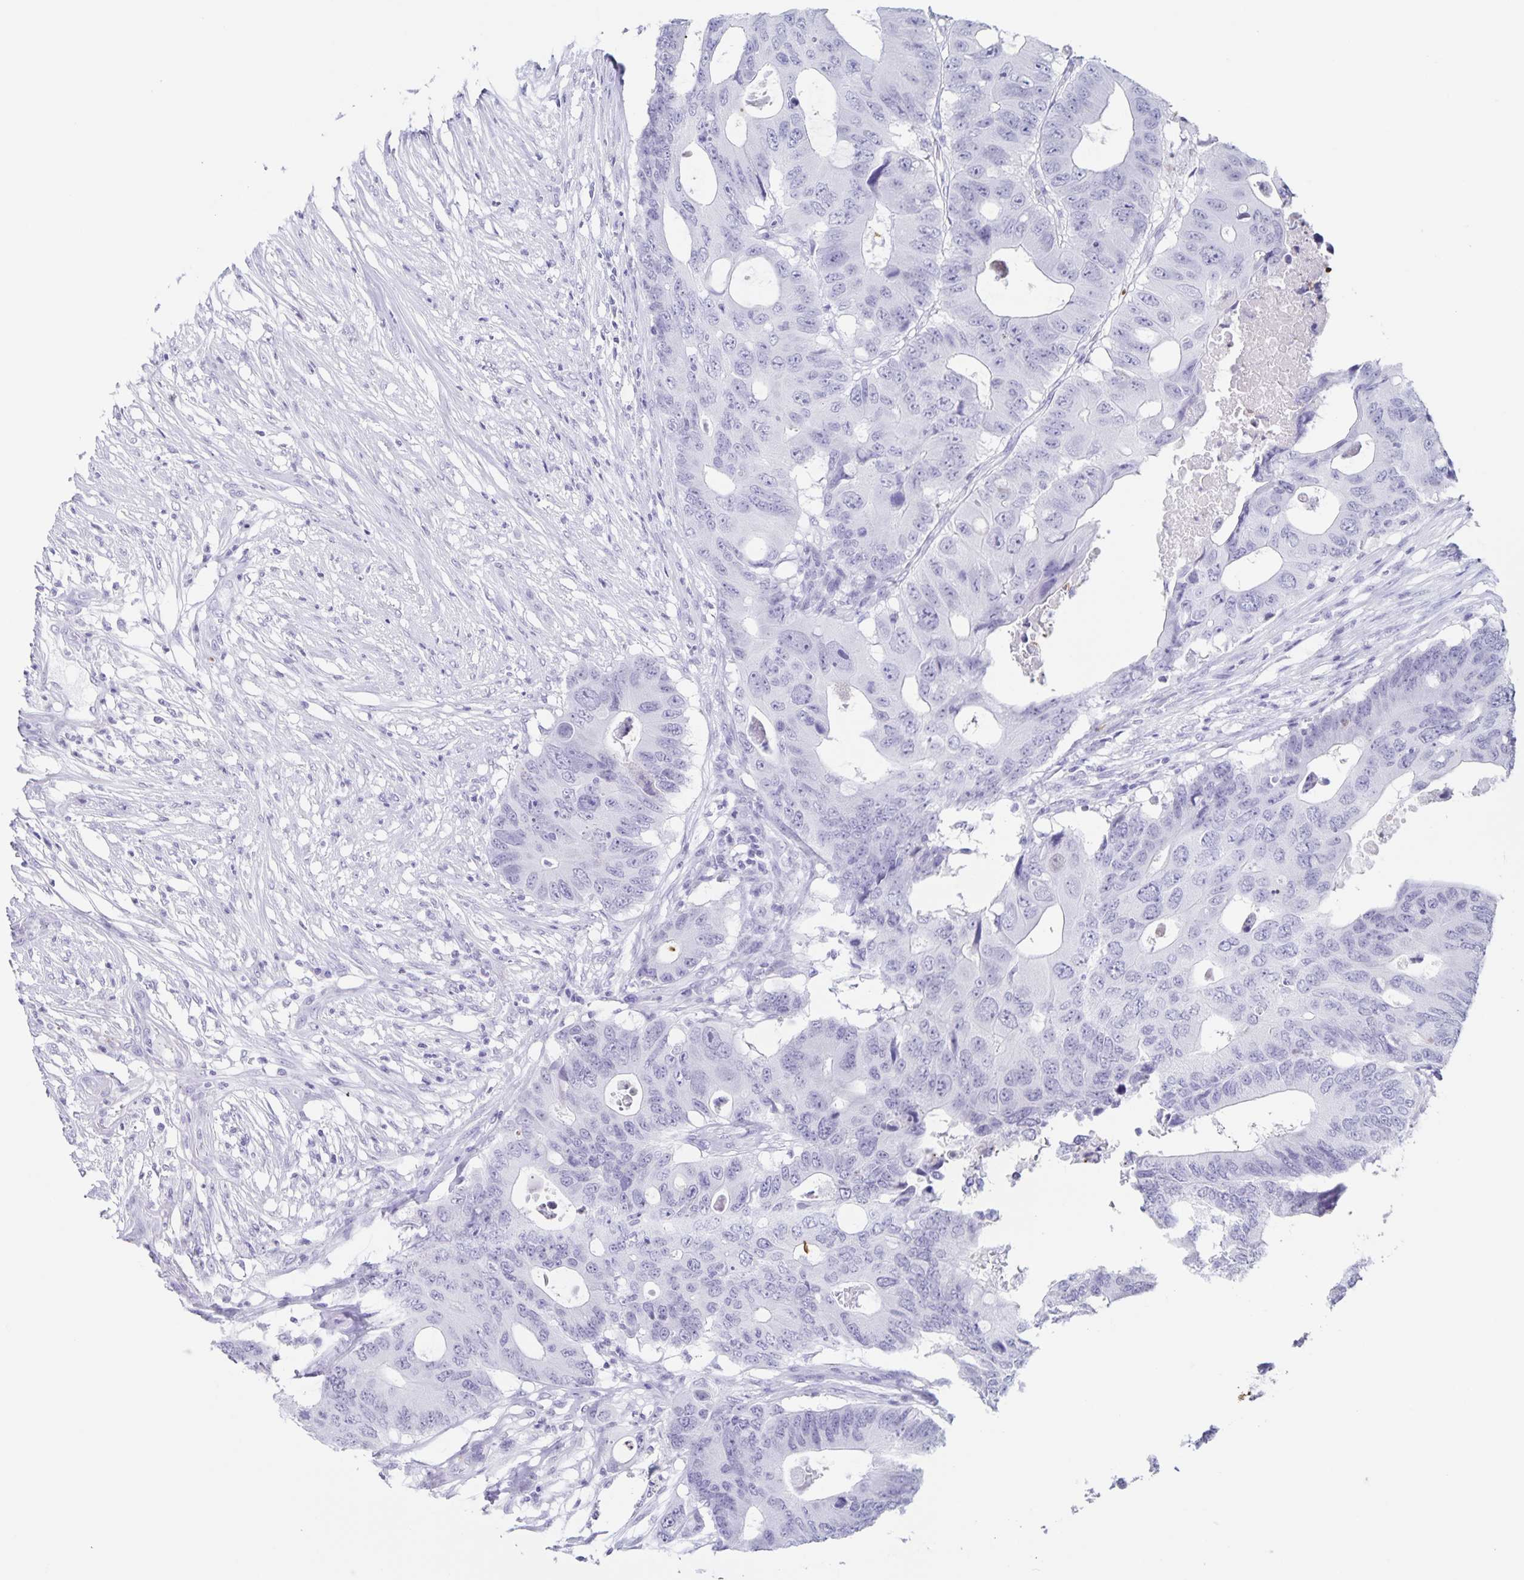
{"staining": {"intensity": "negative", "quantity": "none", "location": "none"}, "tissue": "colorectal cancer", "cell_type": "Tumor cells", "image_type": "cancer", "snomed": [{"axis": "morphology", "description": "Adenocarcinoma, NOS"}, {"axis": "topography", "description": "Colon"}], "caption": "Colorectal cancer stained for a protein using immunohistochemistry displays no expression tumor cells.", "gene": "LCE6A", "patient": {"sex": "male", "age": 71}}